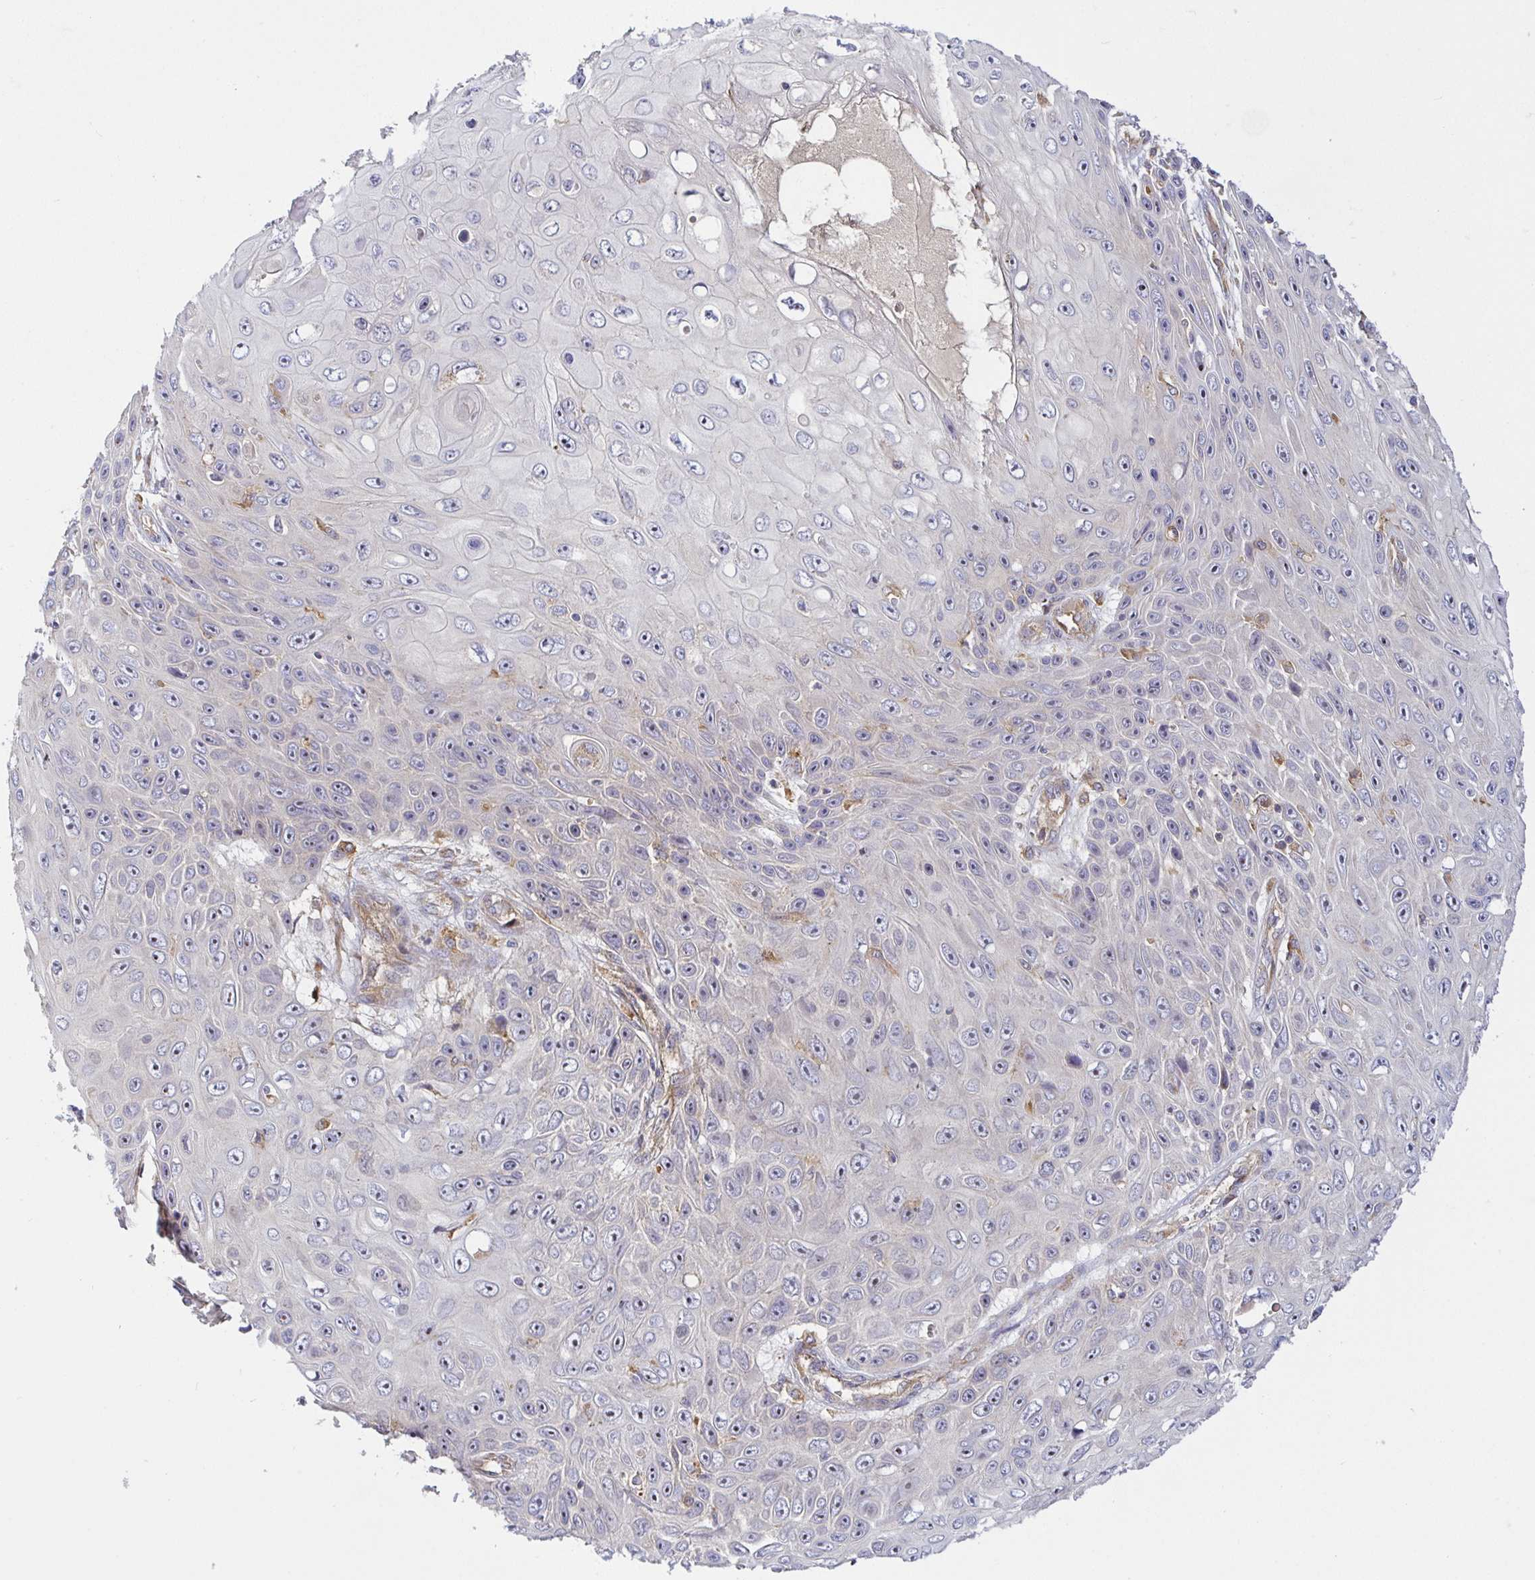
{"staining": {"intensity": "negative", "quantity": "none", "location": "none"}, "tissue": "skin cancer", "cell_type": "Tumor cells", "image_type": "cancer", "snomed": [{"axis": "morphology", "description": "Squamous cell carcinoma, NOS"}, {"axis": "topography", "description": "Skin"}], "caption": "A photomicrograph of human skin squamous cell carcinoma is negative for staining in tumor cells.", "gene": "SNX8", "patient": {"sex": "male", "age": 82}}